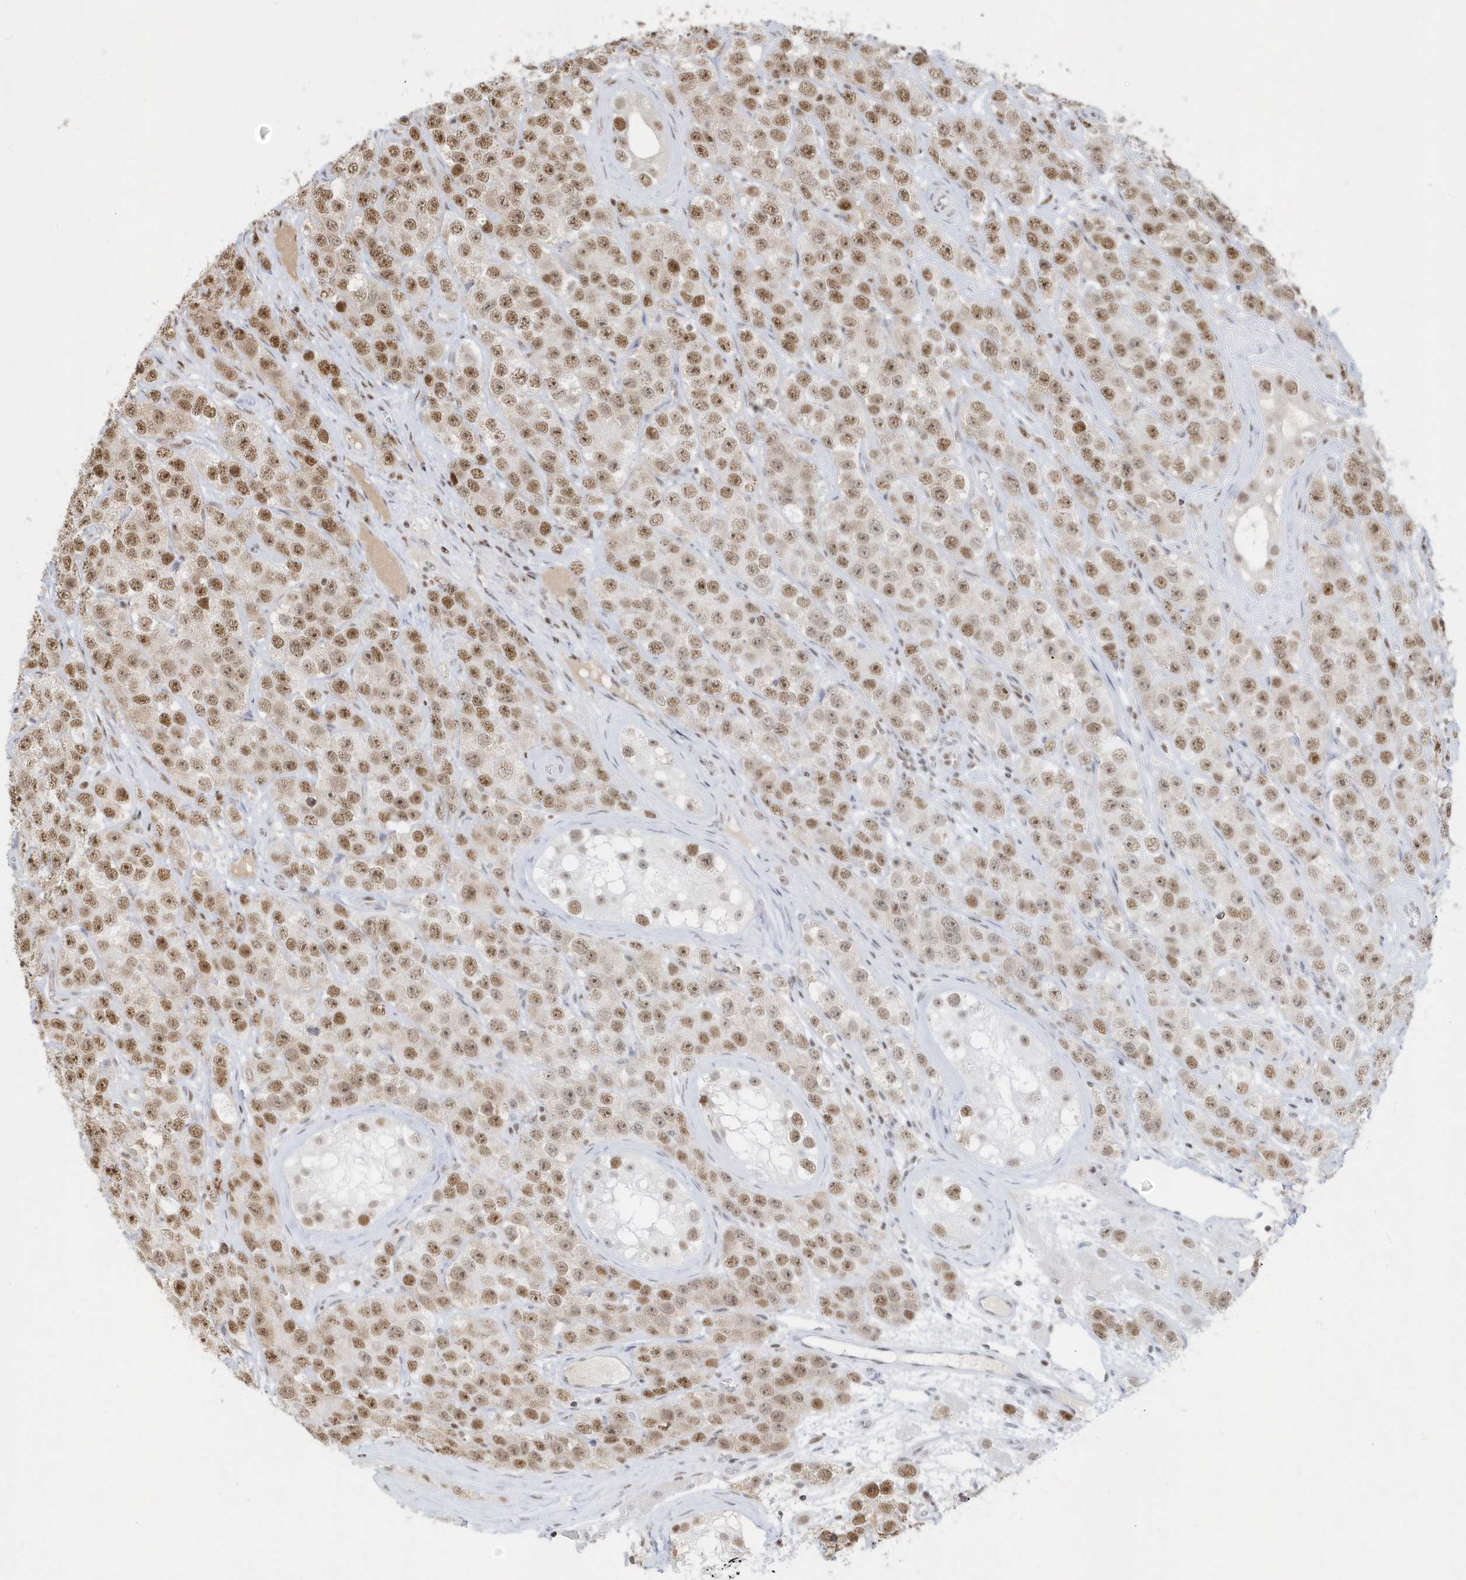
{"staining": {"intensity": "moderate", "quantity": "25%-75%", "location": "nuclear"}, "tissue": "testis cancer", "cell_type": "Tumor cells", "image_type": "cancer", "snomed": [{"axis": "morphology", "description": "Seminoma, NOS"}, {"axis": "topography", "description": "Testis"}], "caption": "Immunohistochemistry (IHC) histopathology image of neoplastic tissue: testis cancer (seminoma) stained using IHC reveals medium levels of moderate protein expression localized specifically in the nuclear of tumor cells, appearing as a nuclear brown color.", "gene": "PPIL2", "patient": {"sex": "male", "age": 28}}